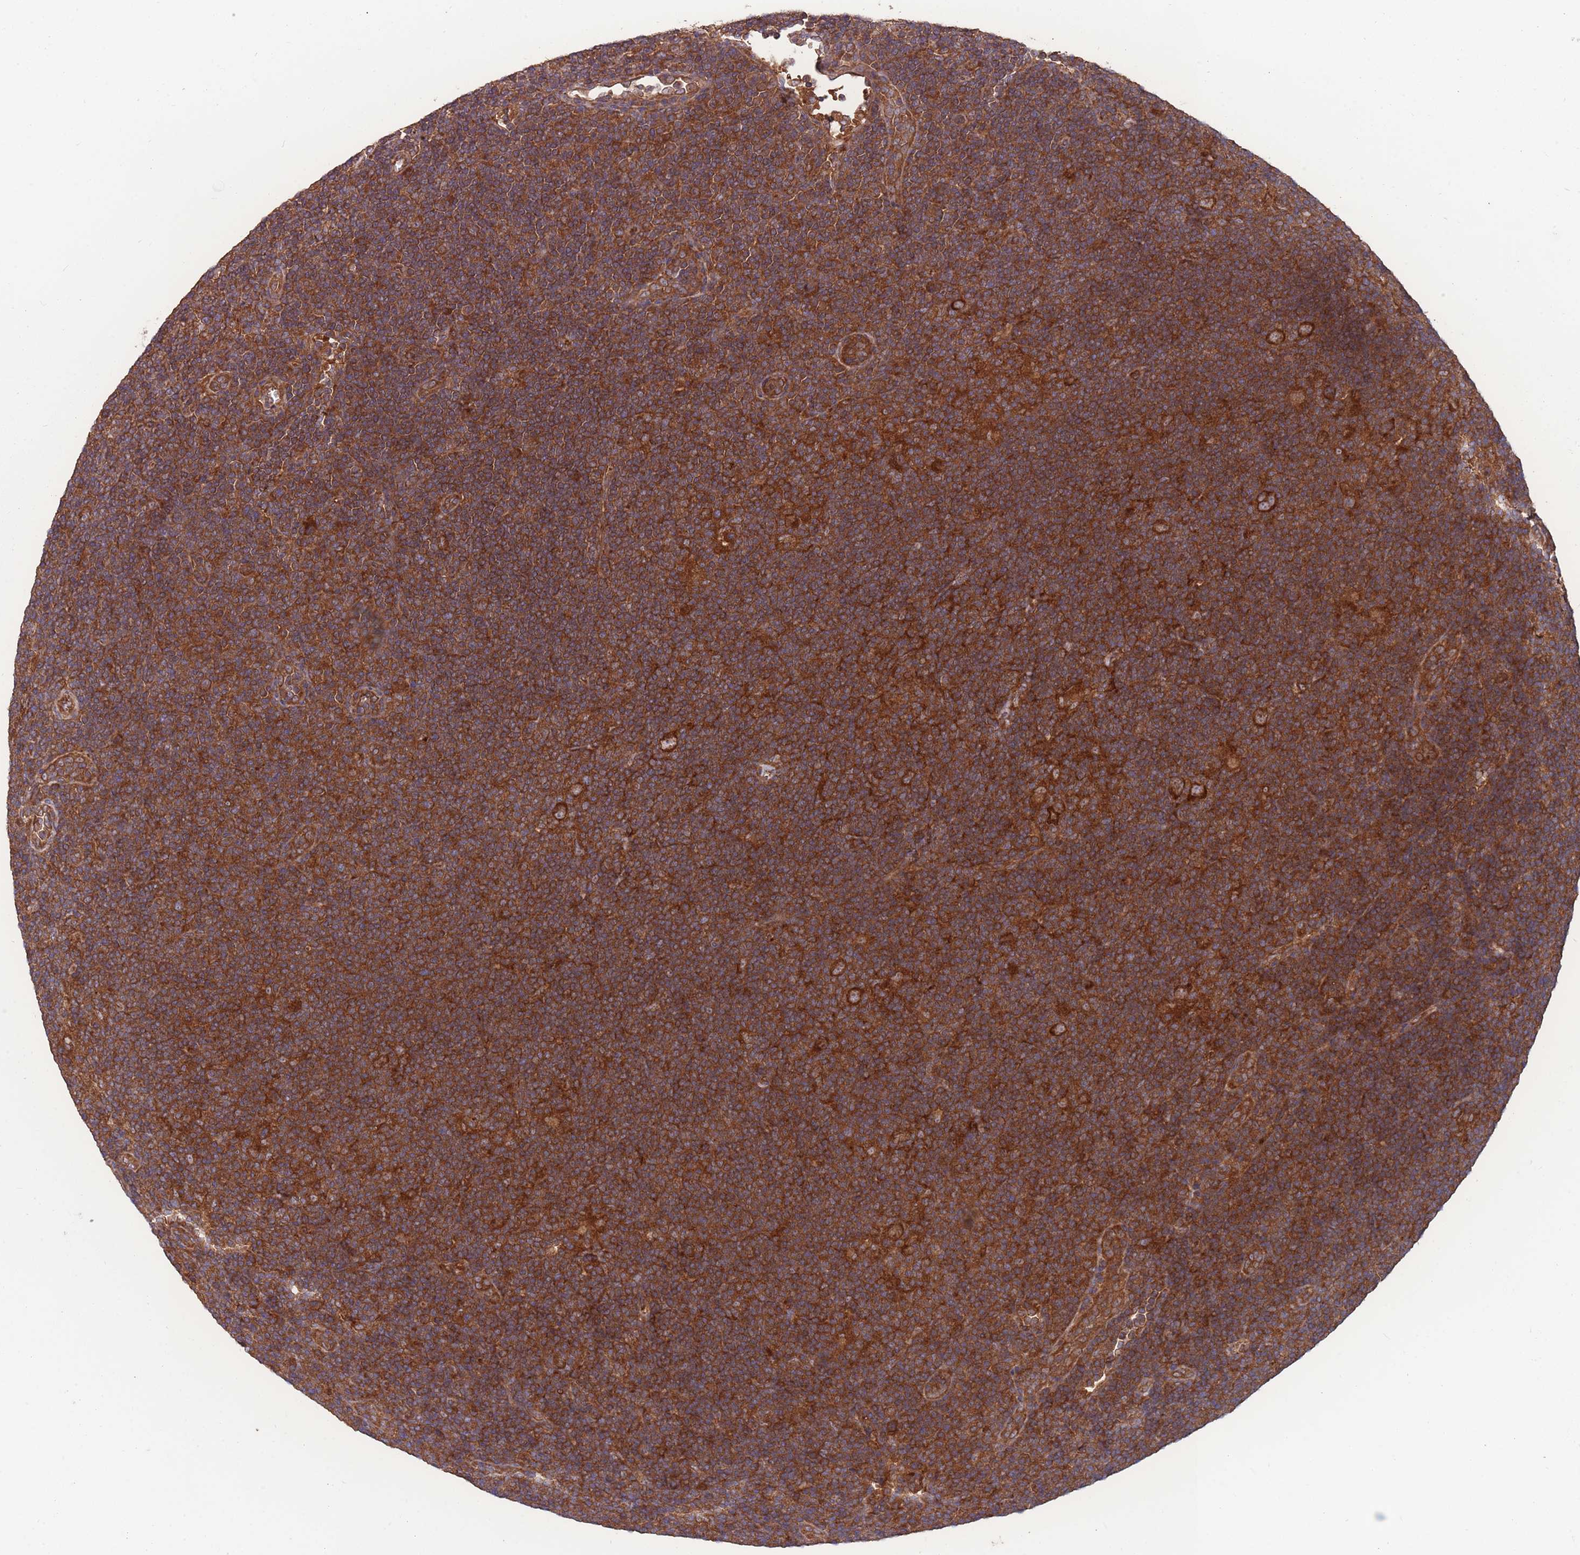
{"staining": {"intensity": "strong", "quantity": ">75%", "location": "cytoplasmic/membranous"}, "tissue": "lymphoma", "cell_type": "Tumor cells", "image_type": "cancer", "snomed": [{"axis": "morphology", "description": "Hodgkin's disease, NOS"}, {"axis": "topography", "description": "Lymph node"}], "caption": "Immunohistochemistry (IHC) photomicrograph of neoplastic tissue: lymphoma stained using immunohistochemistry shows high levels of strong protein expression localized specifically in the cytoplasmic/membranous of tumor cells, appearing as a cytoplasmic/membranous brown color.", "gene": "ZPR1", "patient": {"sex": "female", "age": 57}}